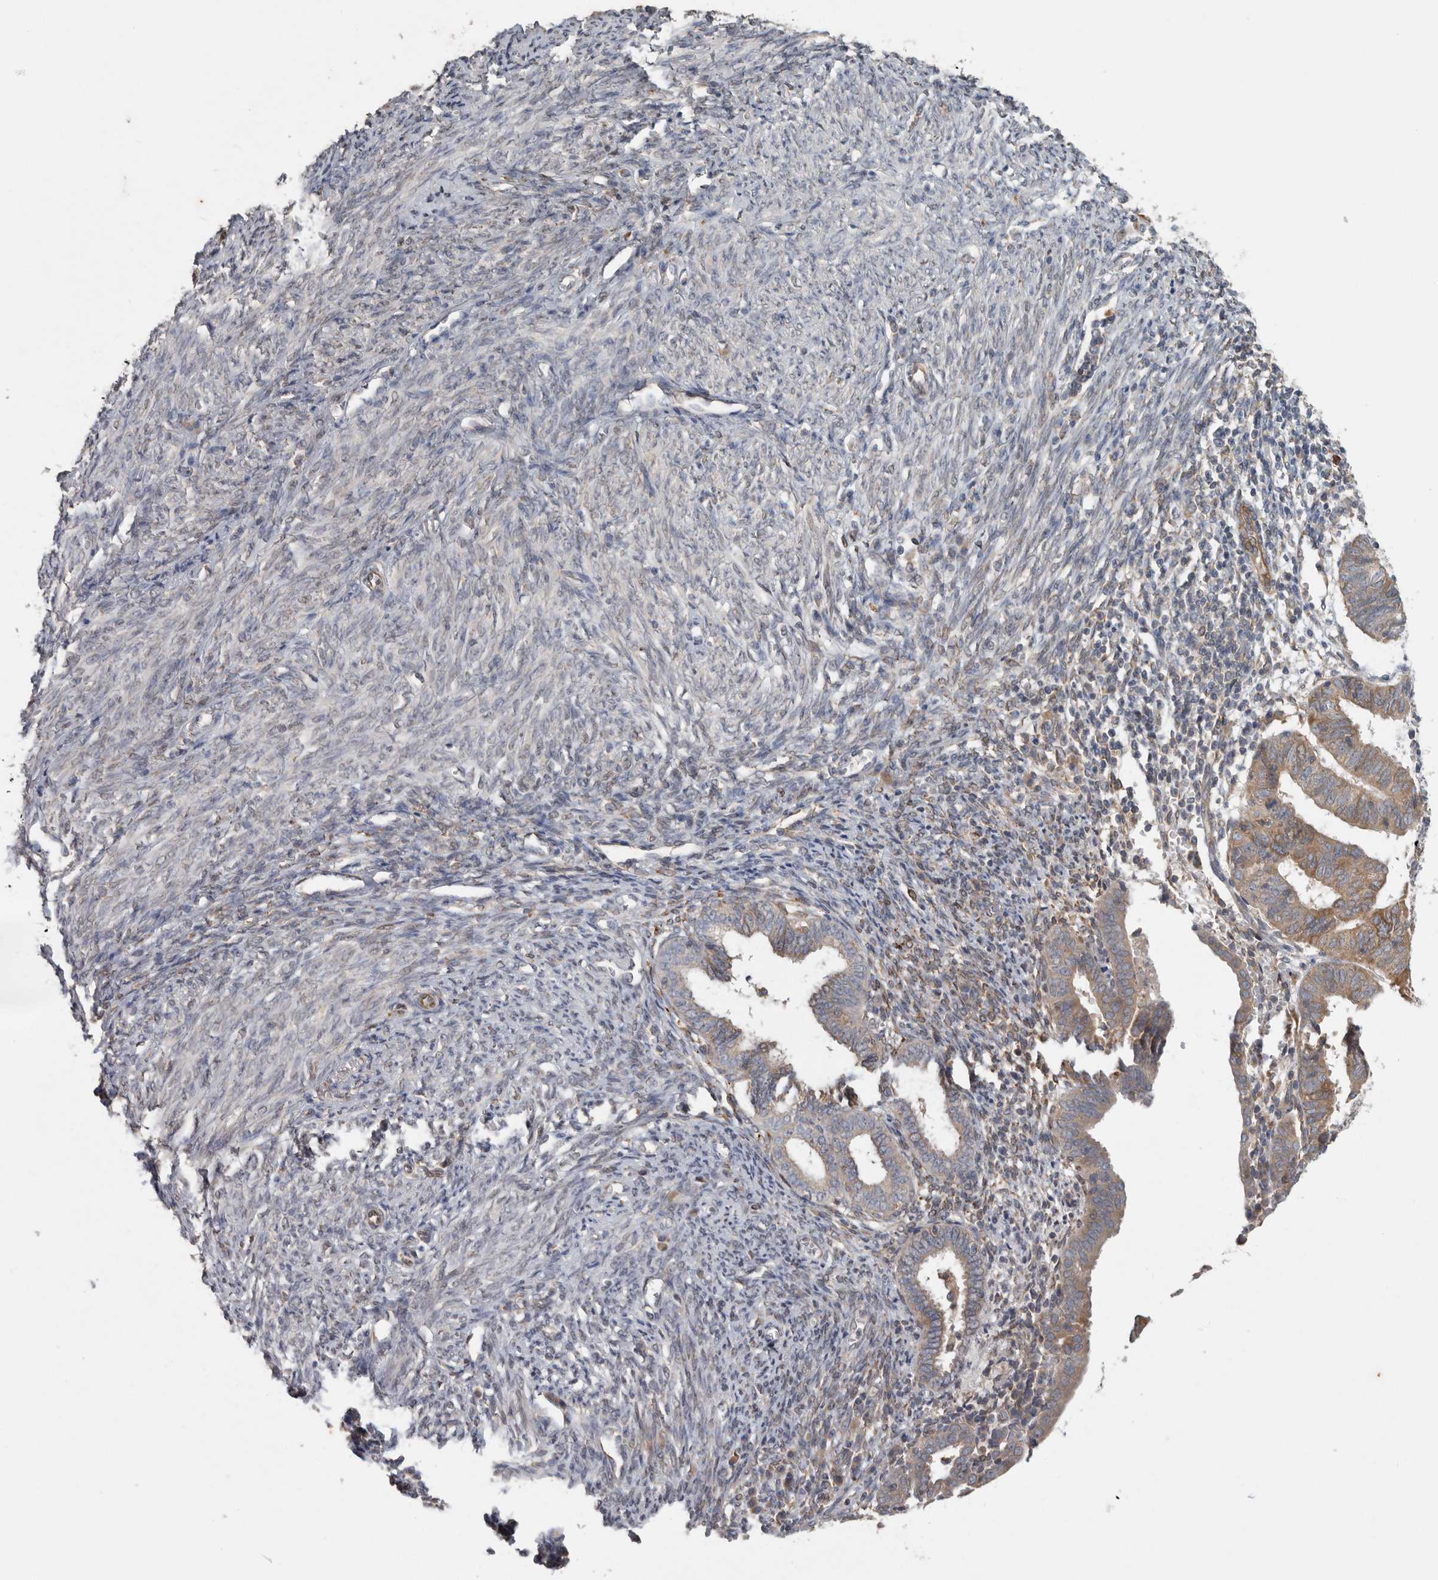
{"staining": {"intensity": "moderate", "quantity": ">75%", "location": "cytoplasmic/membranous"}, "tissue": "endometrial cancer", "cell_type": "Tumor cells", "image_type": "cancer", "snomed": [{"axis": "morphology", "description": "Adenocarcinoma, NOS"}, {"axis": "topography", "description": "Uterus"}], "caption": "Endometrial cancer was stained to show a protein in brown. There is medium levels of moderate cytoplasmic/membranous positivity in about >75% of tumor cells.", "gene": "BCAP29", "patient": {"sex": "female", "age": 77}}